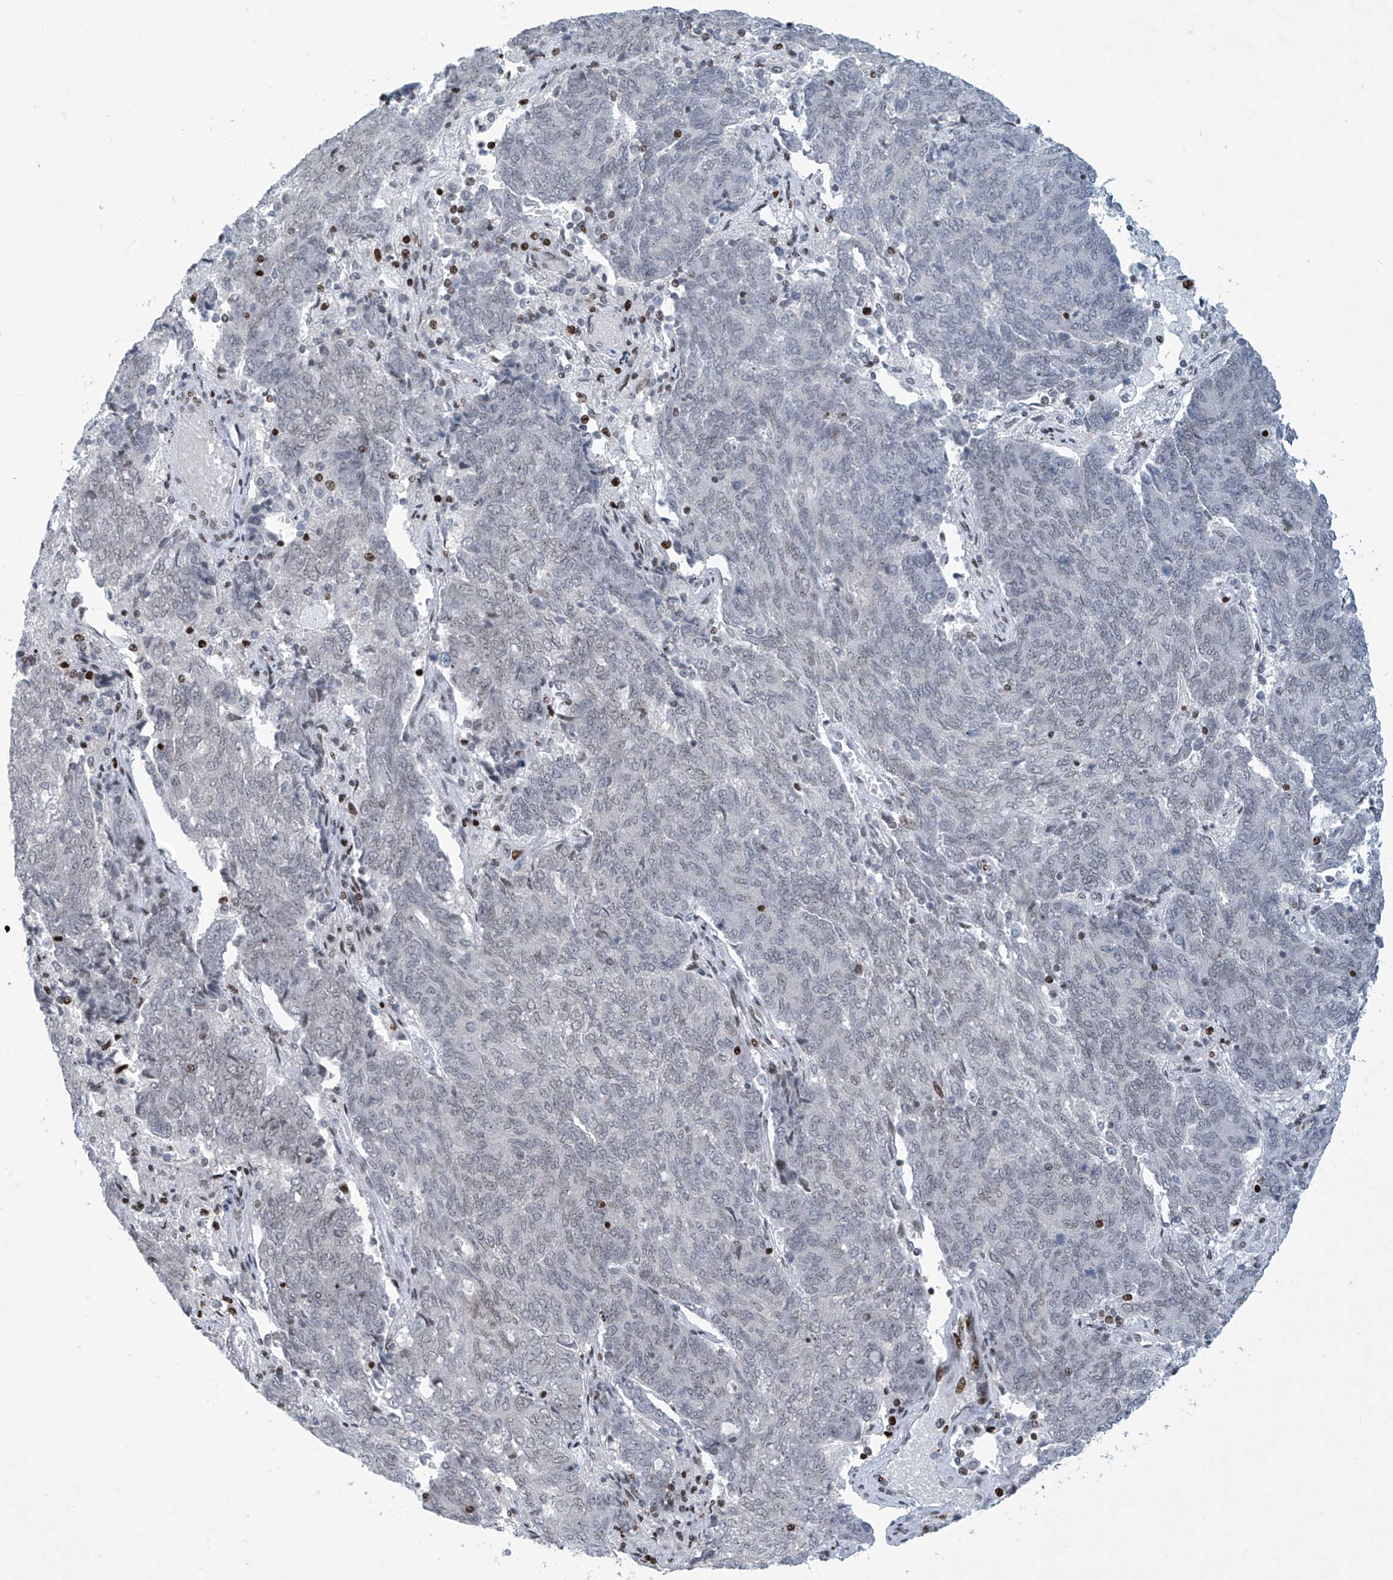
{"staining": {"intensity": "negative", "quantity": "none", "location": "none"}, "tissue": "endometrial cancer", "cell_type": "Tumor cells", "image_type": "cancer", "snomed": [{"axis": "morphology", "description": "Adenocarcinoma, NOS"}, {"axis": "topography", "description": "Endometrium"}], "caption": "DAB immunohistochemical staining of human endometrial cancer displays no significant expression in tumor cells.", "gene": "RFX7", "patient": {"sex": "female", "age": 80}}